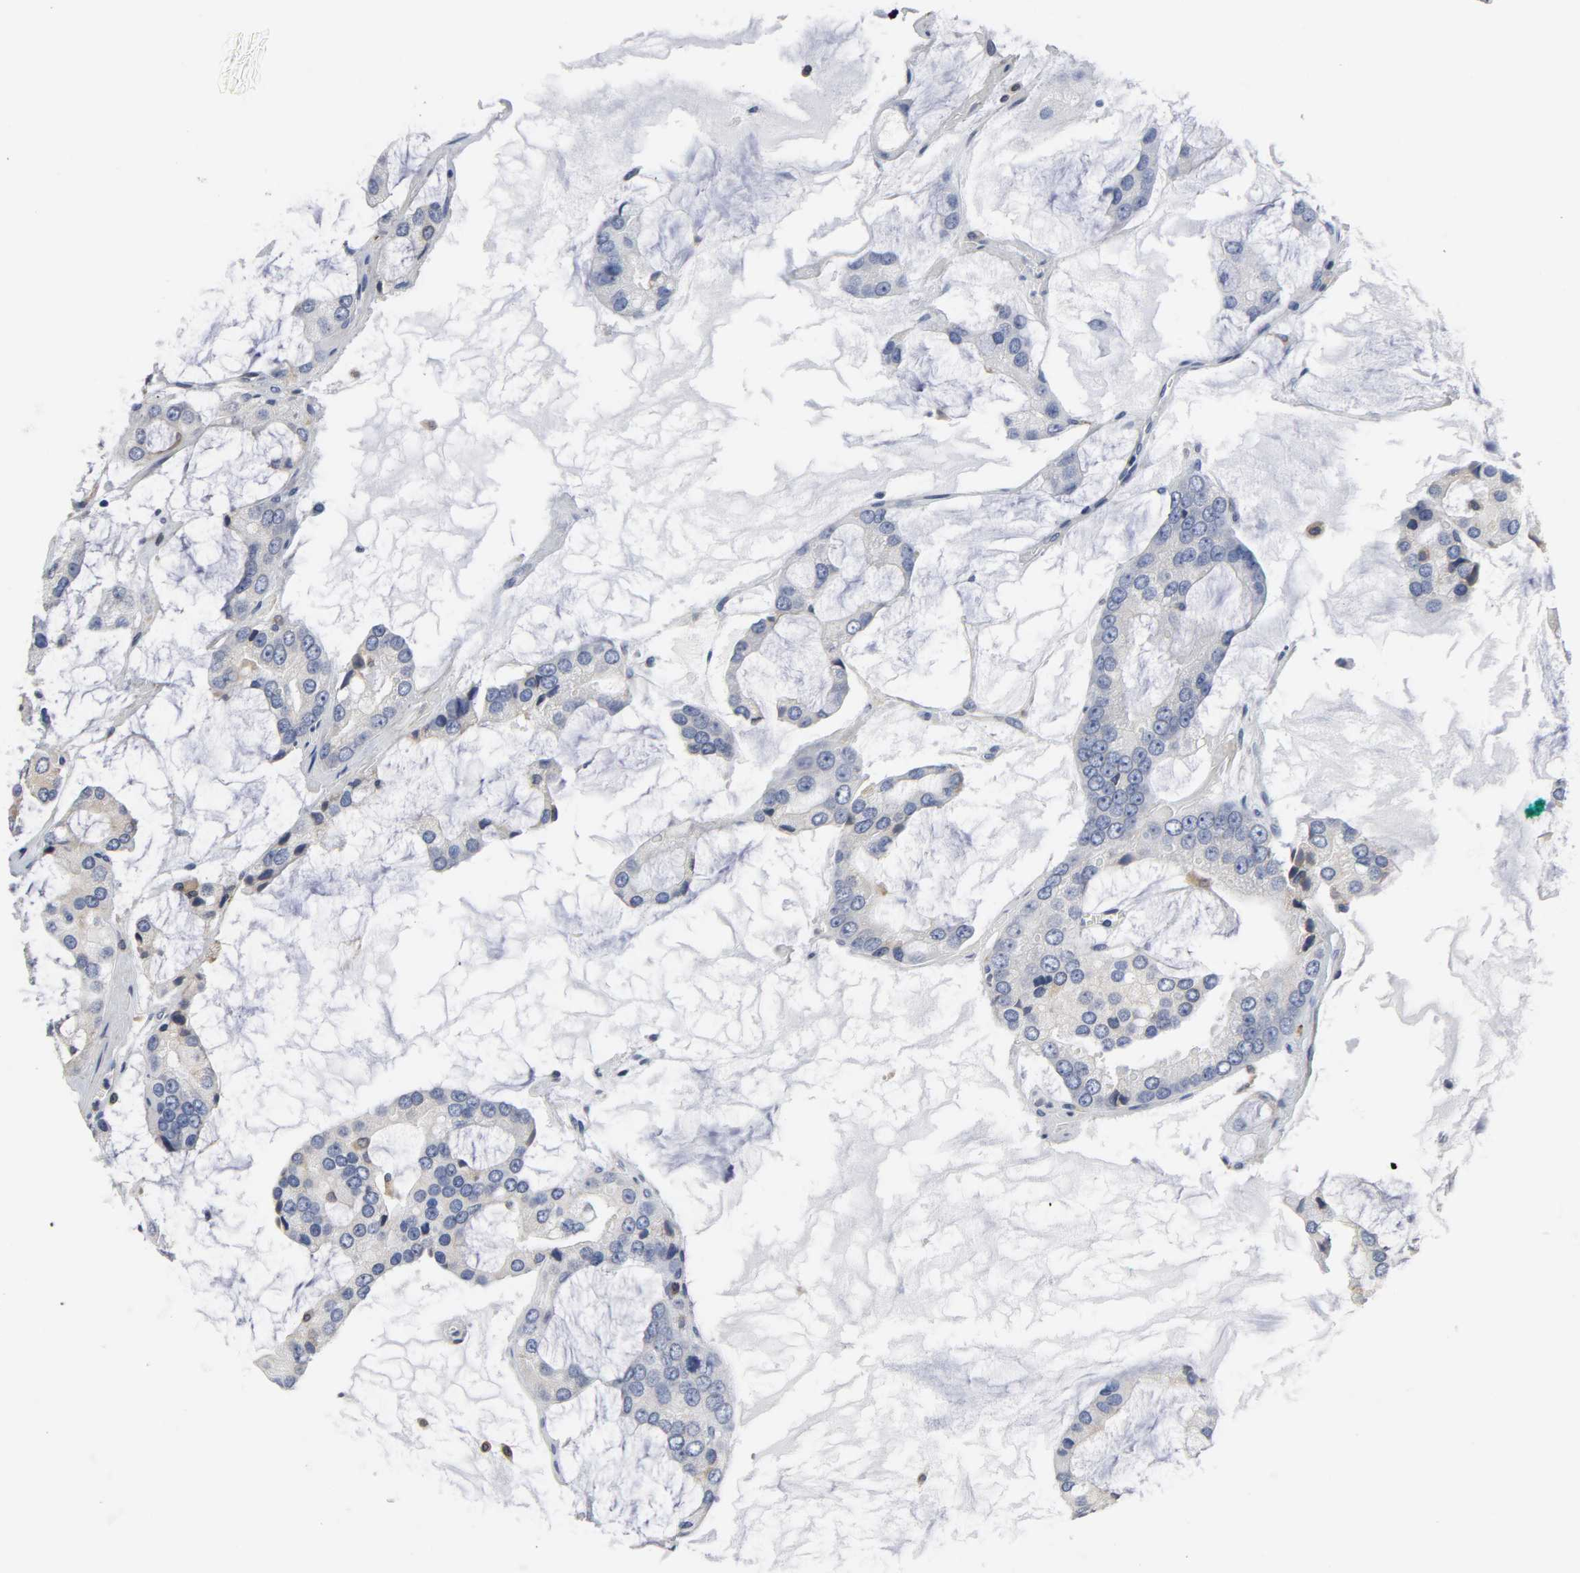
{"staining": {"intensity": "negative", "quantity": "none", "location": "none"}, "tissue": "prostate cancer", "cell_type": "Tumor cells", "image_type": "cancer", "snomed": [{"axis": "morphology", "description": "Adenocarcinoma, High grade"}, {"axis": "topography", "description": "Prostate"}], "caption": "The photomicrograph demonstrates no staining of tumor cells in prostate cancer.", "gene": "HCK", "patient": {"sex": "male", "age": 67}}